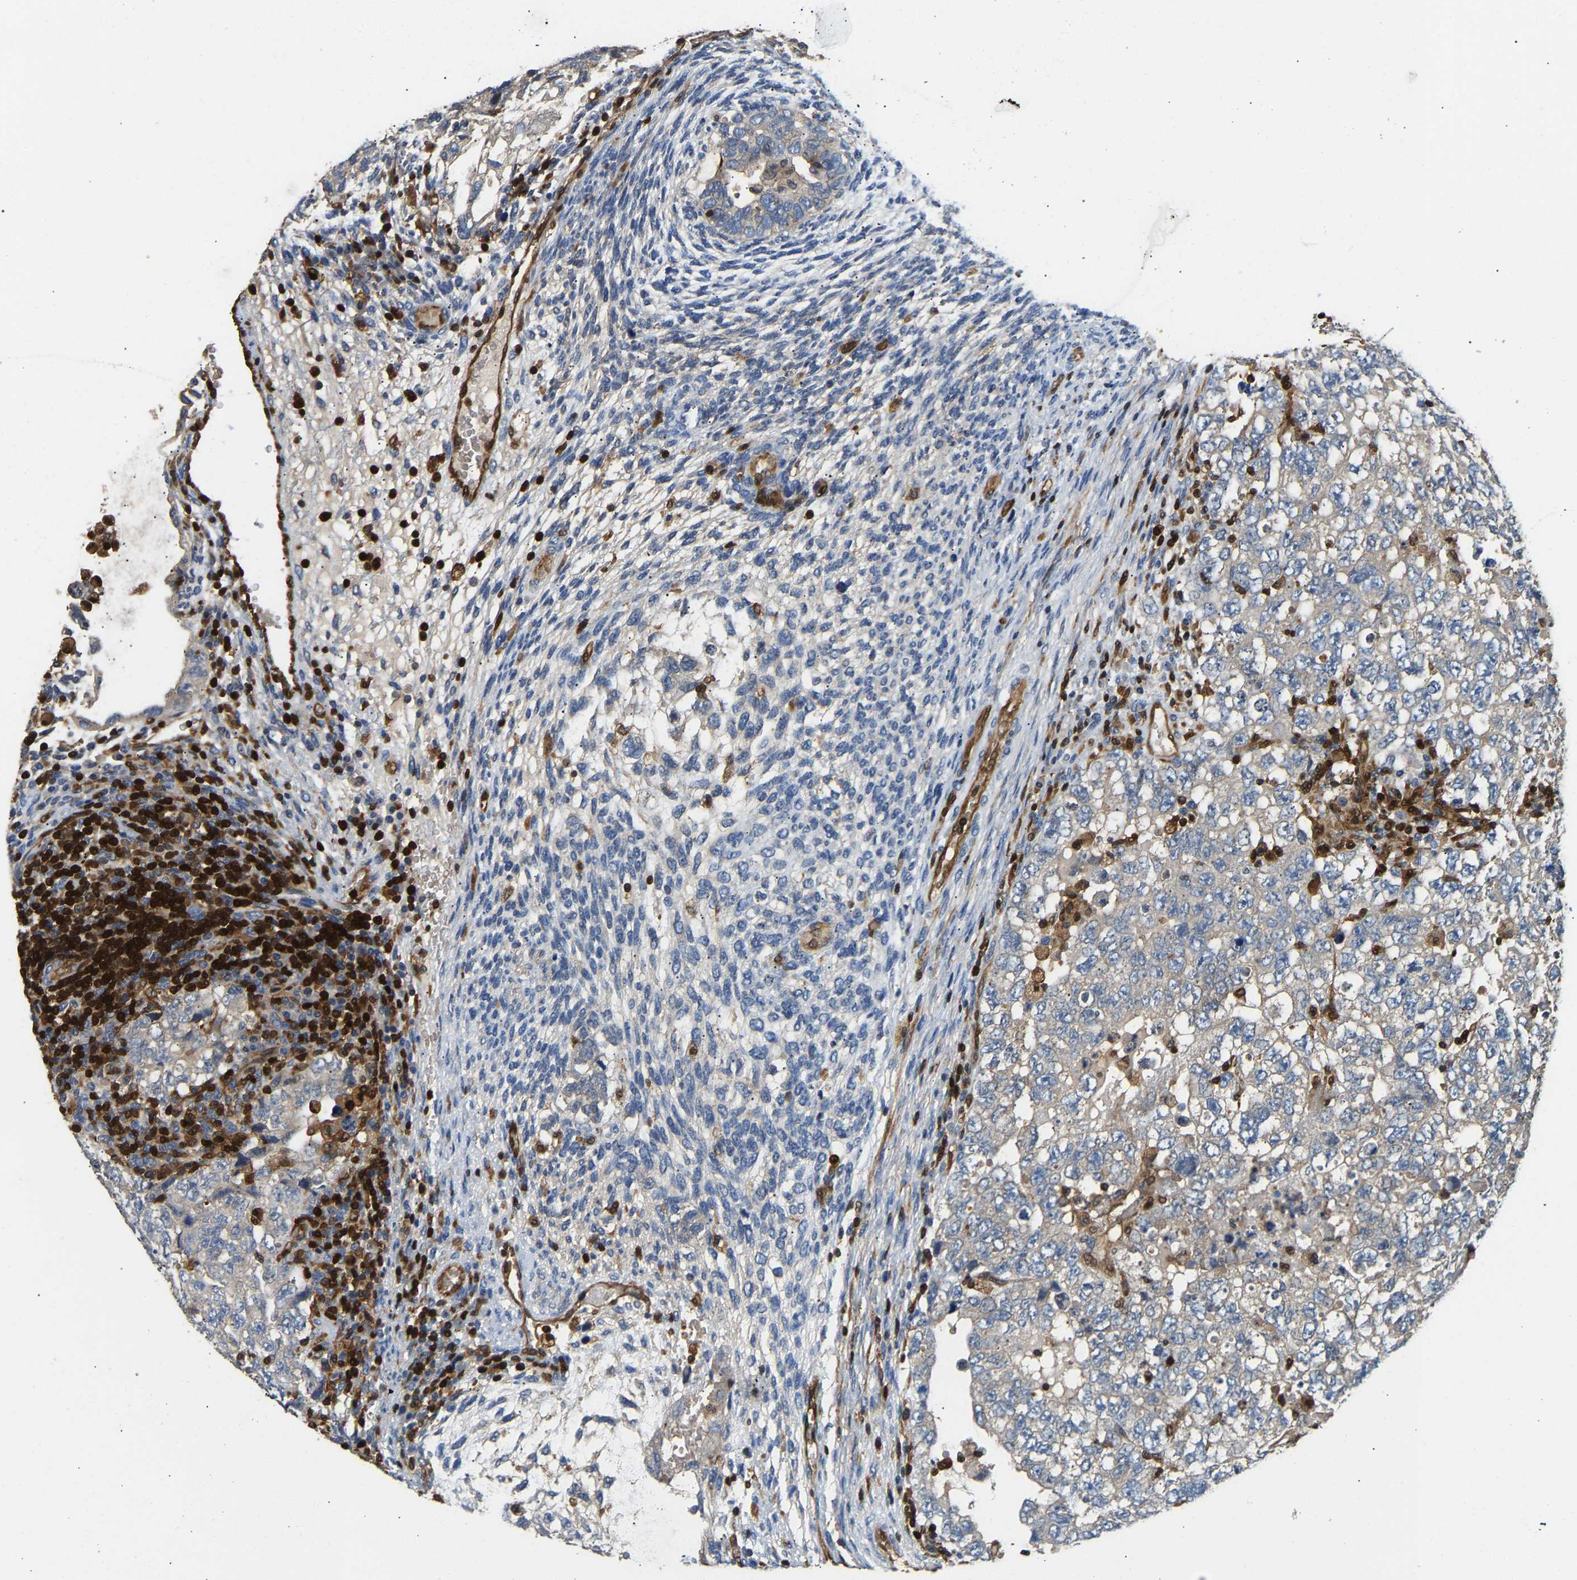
{"staining": {"intensity": "negative", "quantity": "none", "location": "none"}, "tissue": "testis cancer", "cell_type": "Tumor cells", "image_type": "cancer", "snomed": [{"axis": "morphology", "description": "Carcinoma, Embryonal, NOS"}, {"axis": "topography", "description": "Testis"}], "caption": "An image of embryonal carcinoma (testis) stained for a protein shows no brown staining in tumor cells. Brightfield microscopy of IHC stained with DAB (brown) and hematoxylin (blue), captured at high magnification.", "gene": "GIMAP7", "patient": {"sex": "male", "age": 36}}